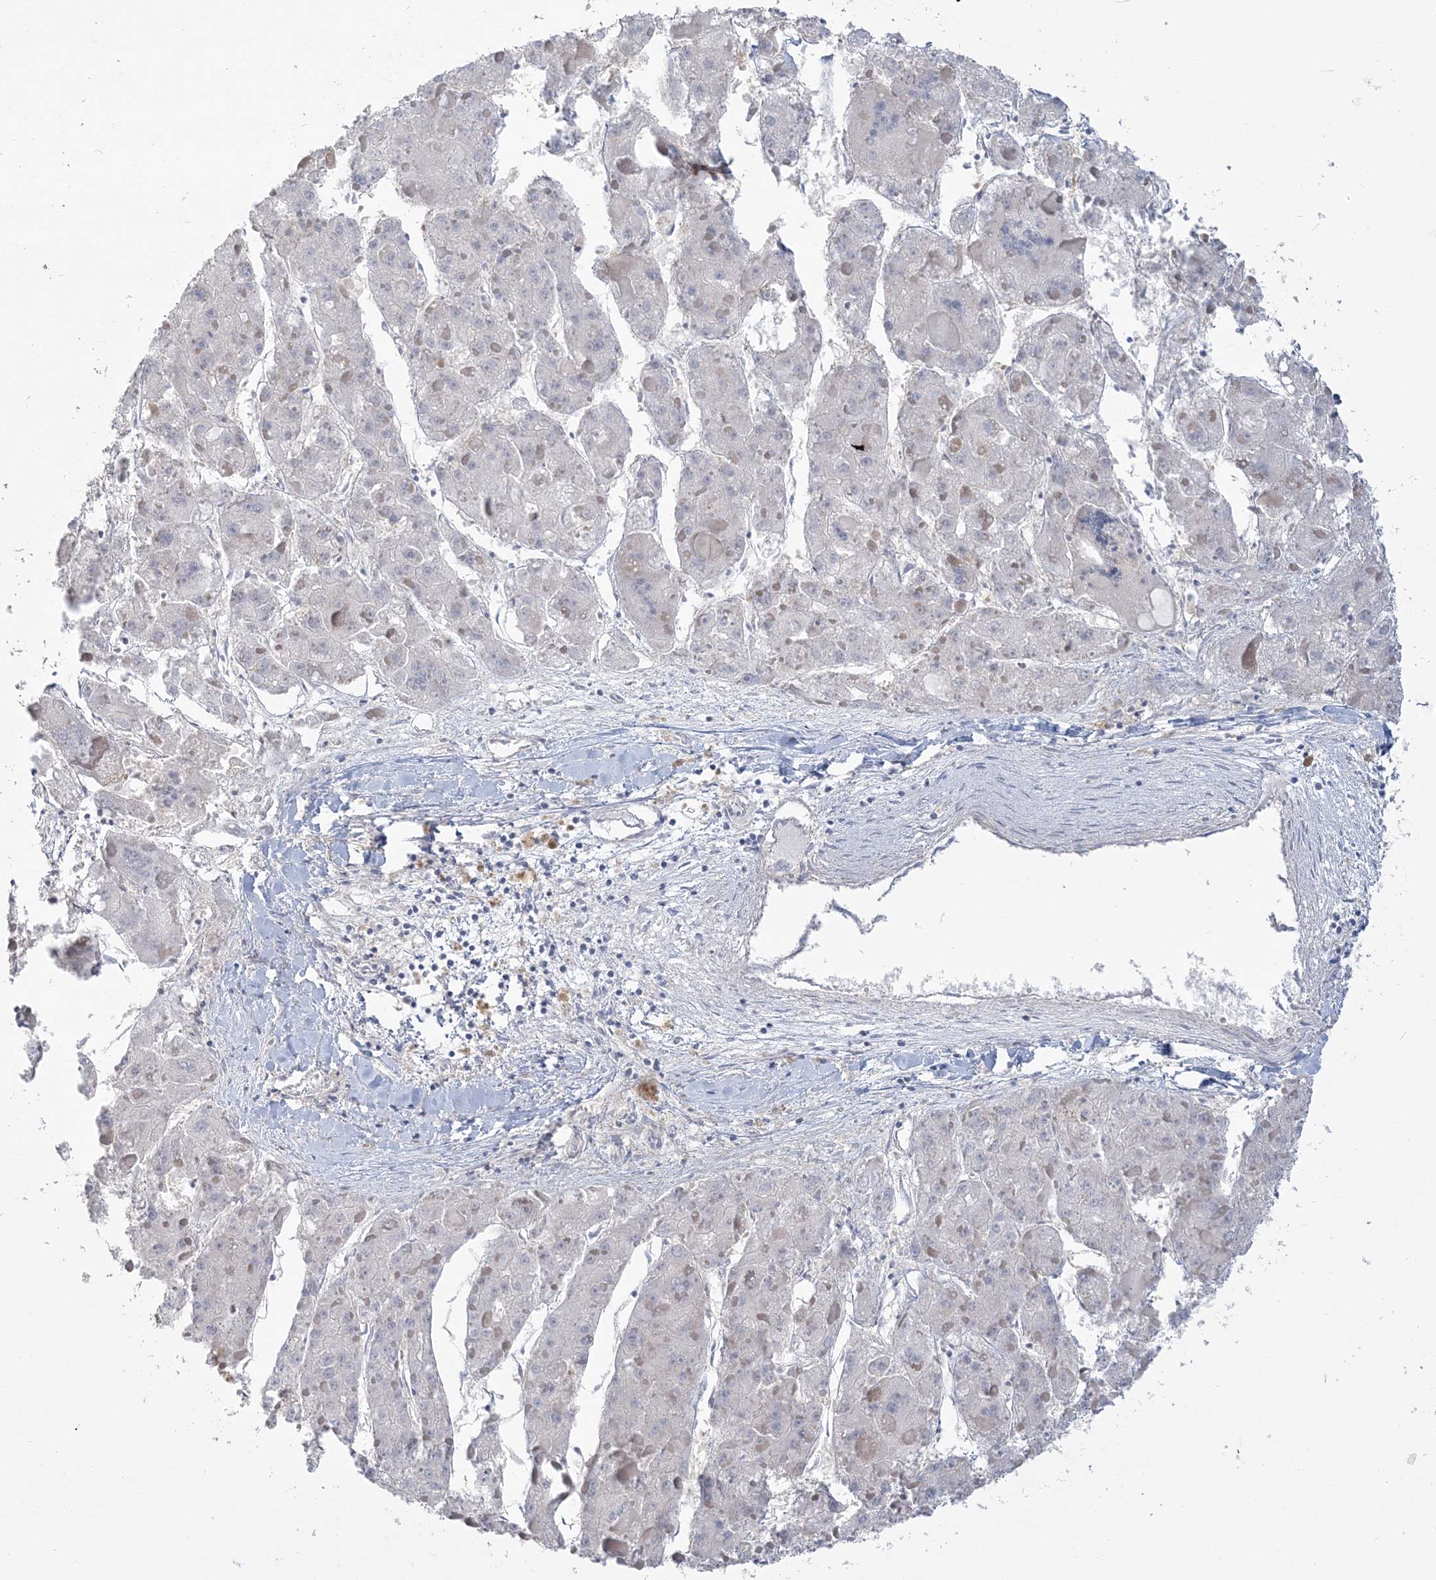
{"staining": {"intensity": "negative", "quantity": "none", "location": "none"}, "tissue": "liver cancer", "cell_type": "Tumor cells", "image_type": "cancer", "snomed": [{"axis": "morphology", "description": "Carcinoma, Hepatocellular, NOS"}, {"axis": "topography", "description": "Liver"}], "caption": "This photomicrograph is of liver cancer stained with IHC to label a protein in brown with the nuclei are counter-stained blue. There is no positivity in tumor cells.", "gene": "ANKS1A", "patient": {"sex": "female", "age": 73}}